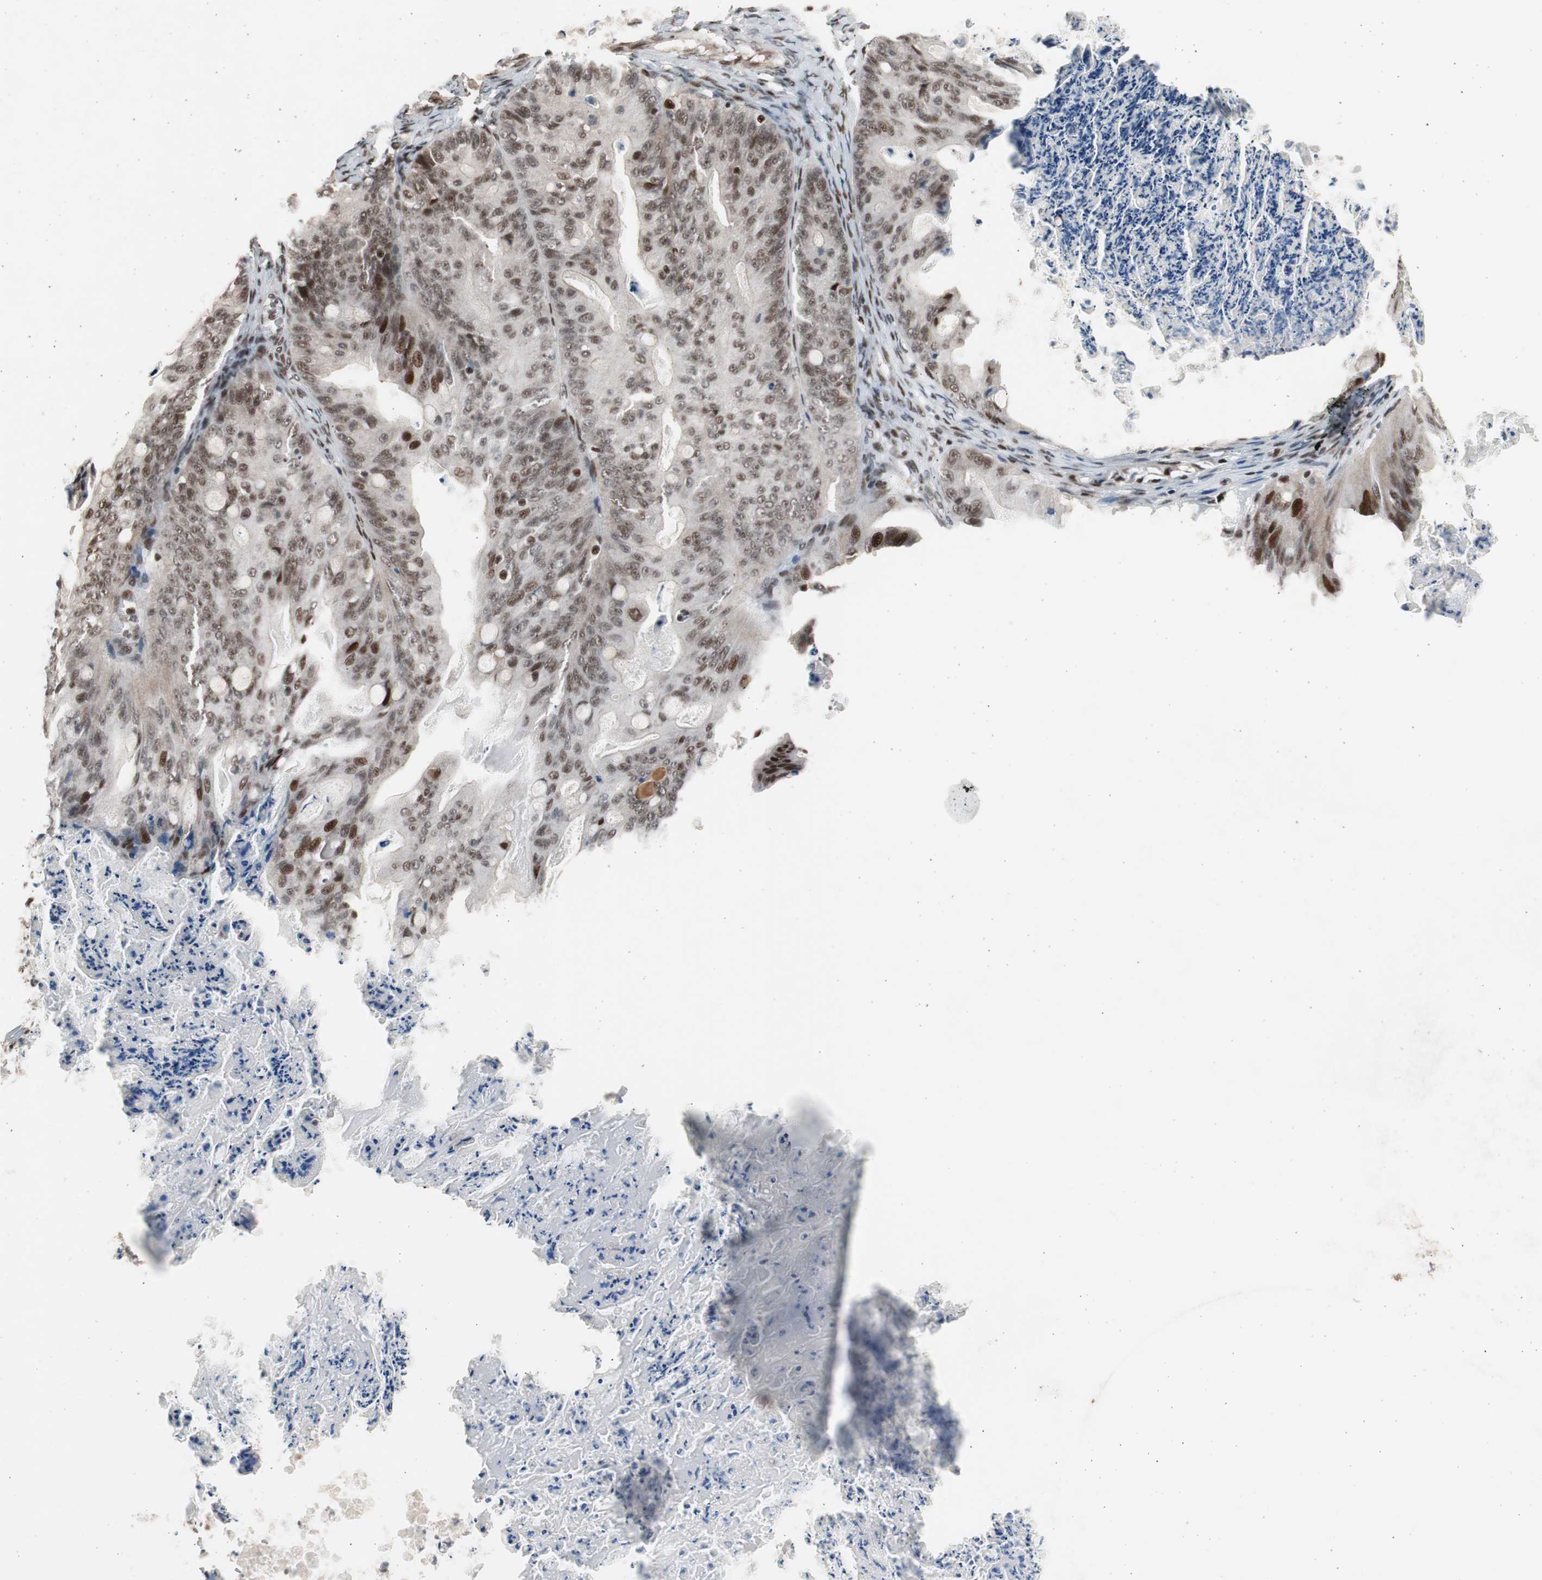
{"staining": {"intensity": "moderate", "quantity": ">75%", "location": "nuclear"}, "tissue": "ovarian cancer", "cell_type": "Tumor cells", "image_type": "cancer", "snomed": [{"axis": "morphology", "description": "Cystadenocarcinoma, mucinous, NOS"}, {"axis": "topography", "description": "Ovary"}], "caption": "The micrograph displays immunohistochemical staining of ovarian cancer (mucinous cystadenocarcinoma). There is moderate nuclear positivity is appreciated in approximately >75% of tumor cells.", "gene": "RPA1", "patient": {"sex": "female", "age": 36}}